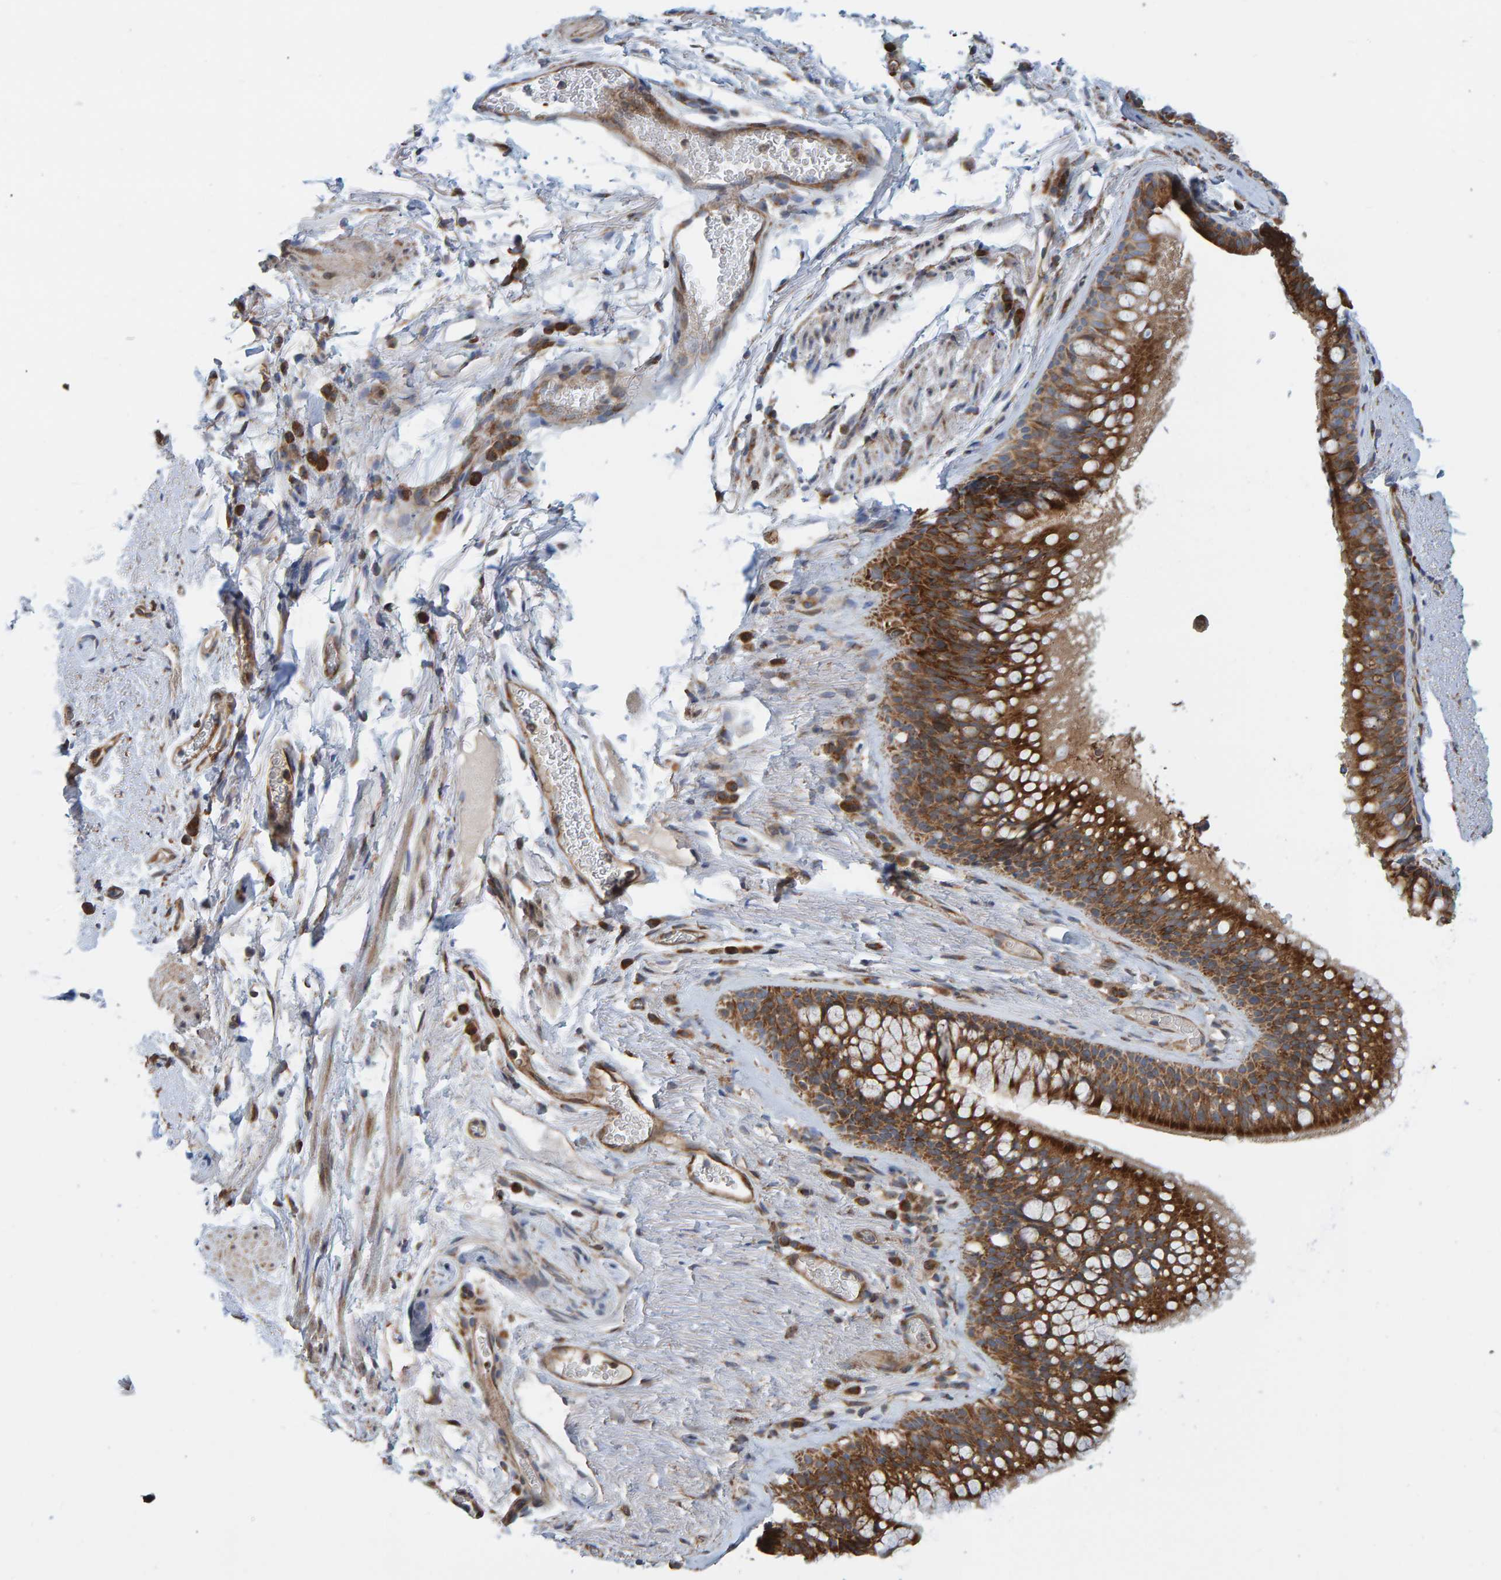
{"staining": {"intensity": "strong", "quantity": ">75%", "location": "cytoplasmic/membranous"}, "tissue": "bronchus", "cell_type": "Respiratory epithelial cells", "image_type": "normal", "snomed": [{"axis": "morphology", "description": "Normal tissue, NOS"}, {"axis": "topography", "description": "Cartilage tissue"}, {"axis": "topography", "description": "Bronchus"}], "caption": "Protein staining of unremarkable bronchus reveals strong cytoplasmic/membranous expression in approximately >75% of respiratory epithelial cells. (IHC, brightfield microscopy, high magnification).", "gene": "MRPL45", "patient": {"sex": "female", "age": 53}}